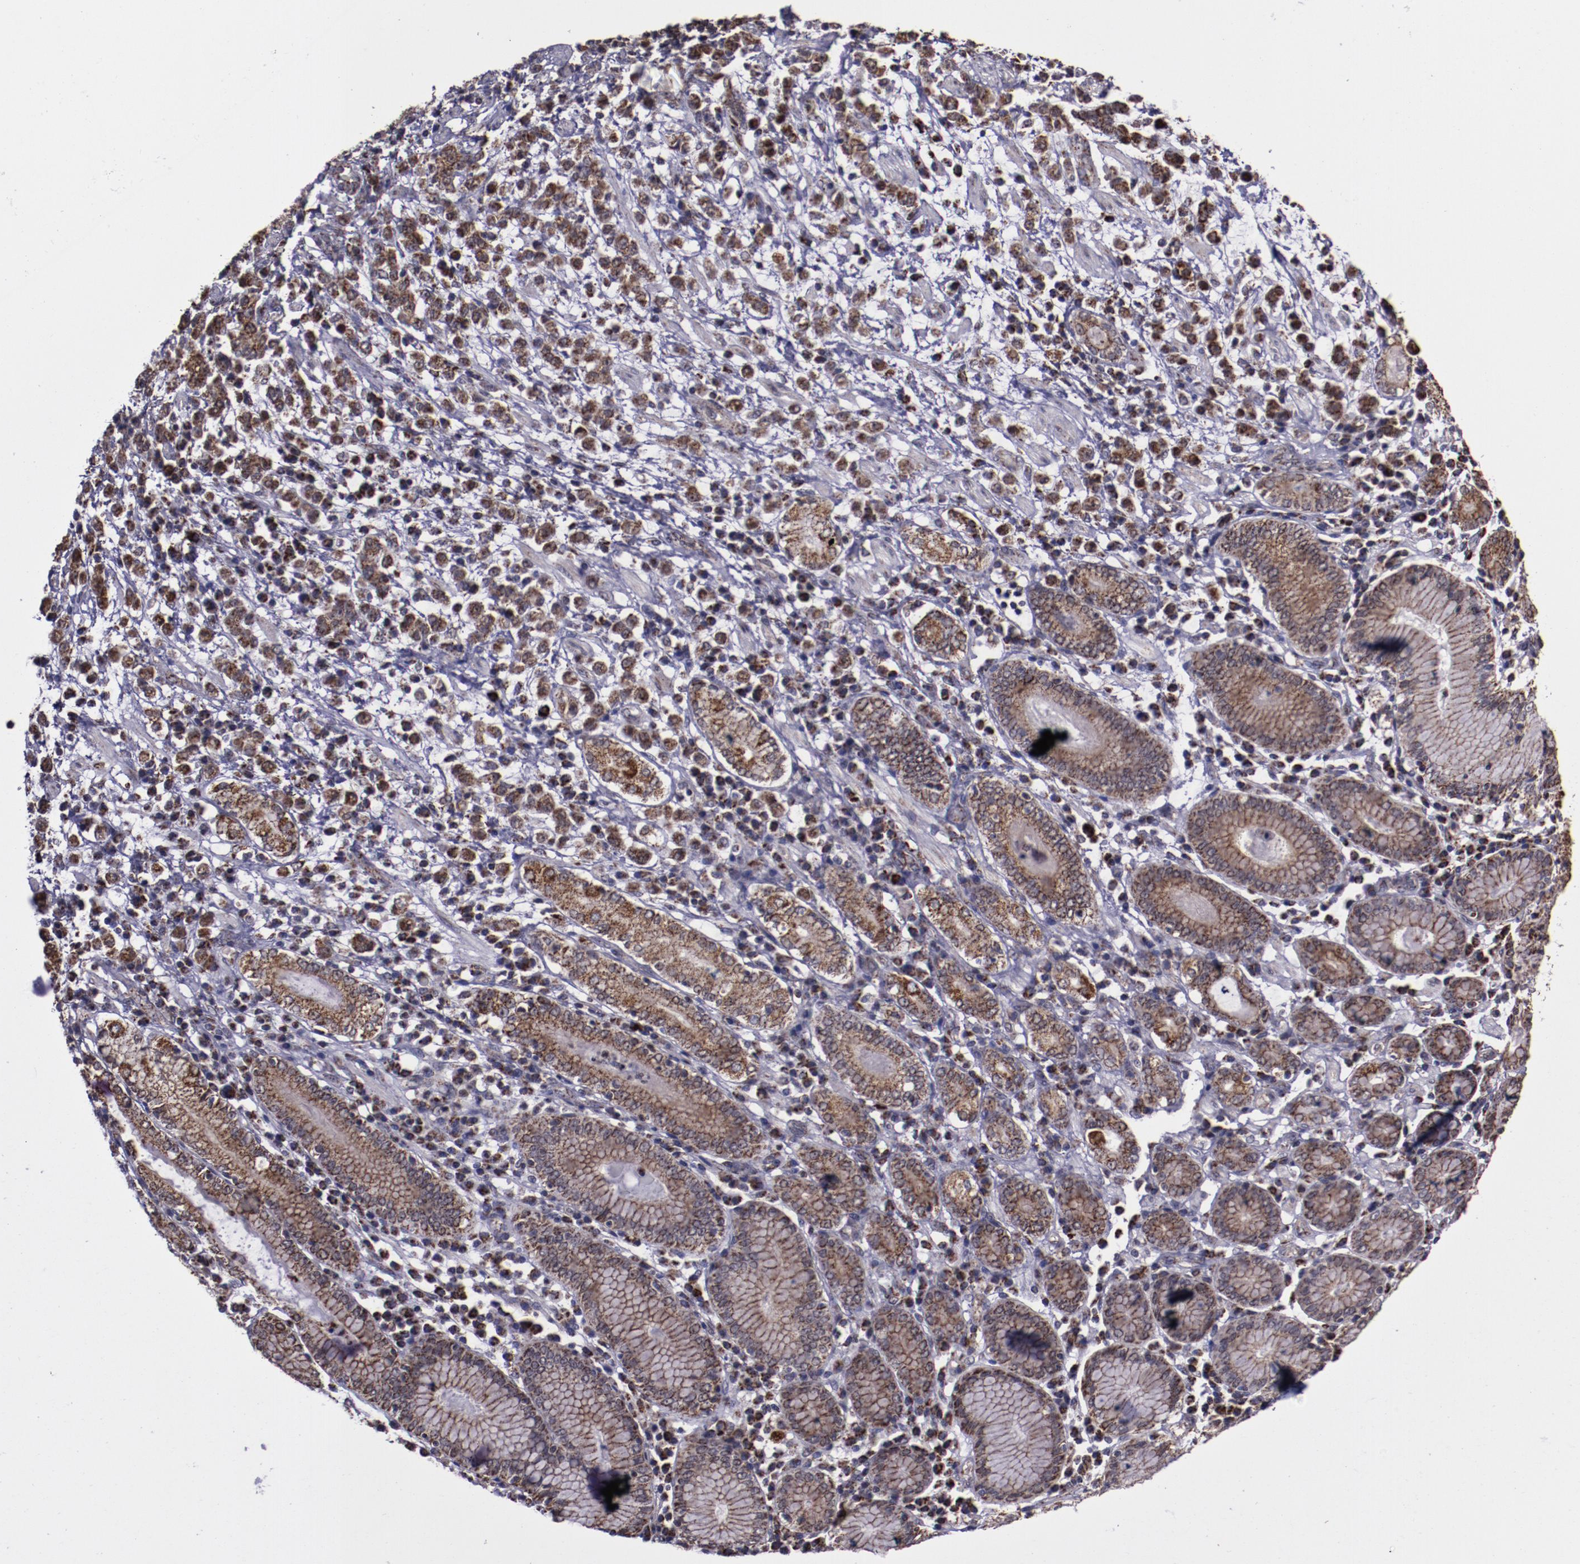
{"staining": {"intensity": "moderate", "quantity": ">75%", "location": "cytoplasmic/membranous"}, "tissue": "stomach cancer", "cell_type": "Tumor cells", "image_type": "cancer", "snomed": [{"axis": "morphology", "description": "Adenocarcinoma, NOS"}, {"axis": "topography", "description": "Stomach, lower"}], "caption": "Stomach adenocarcinoma tissue exhibits moderate cytoplasmic/membranous staining in about >75% of tumor cells, visualized by immunohistochemistry.", "gene": "LONP1", "patient": {"sex": "male", "age": 88}}